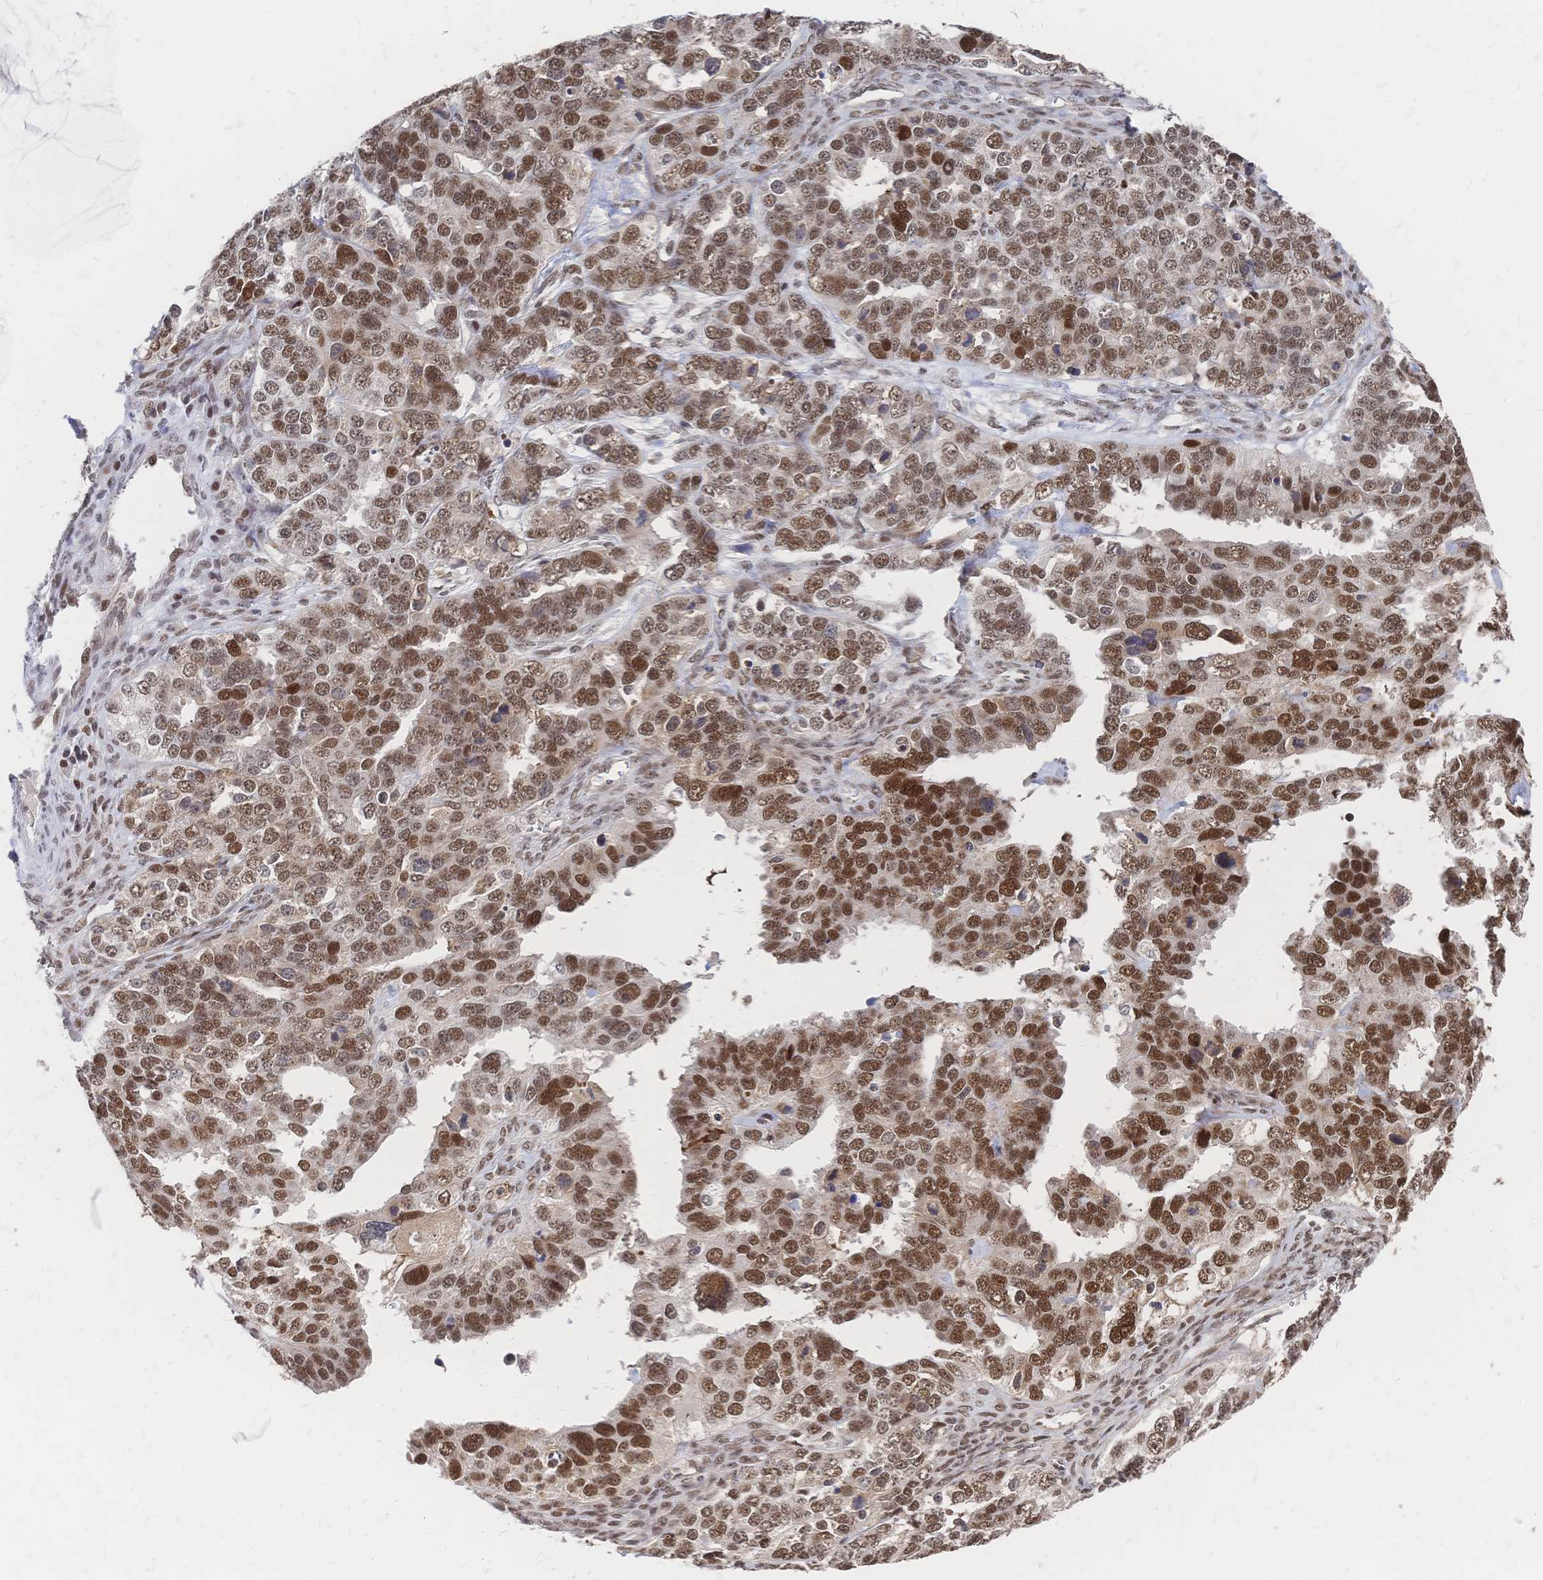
{"staining": {"intensity": "moderate", "quantity": ">75%", "location": "nuclear"}, "tissue": "ovarian cancer", "cell_type": "Tumor cells", "image_type": "cancer", "snomed": [{"axis": "morphology", "description": "Cystadenocarcinoma, serous, NOS"}, {"axis": "topography", "description": "Ovary"}], "caption": "Protein staining by immunohistochemistry displays moderate nuclear positivity in about >75% of tumor cells in serous cystadenocarcinoma (ovarian). (Stains: DAB (3,3'-diaminobenzidine) in brown, nuclei in blue, Microscopy: brightfield microscopy at high magnification).", "gene": "NELFA", "patient": {"sex": "female", "age": 76}}